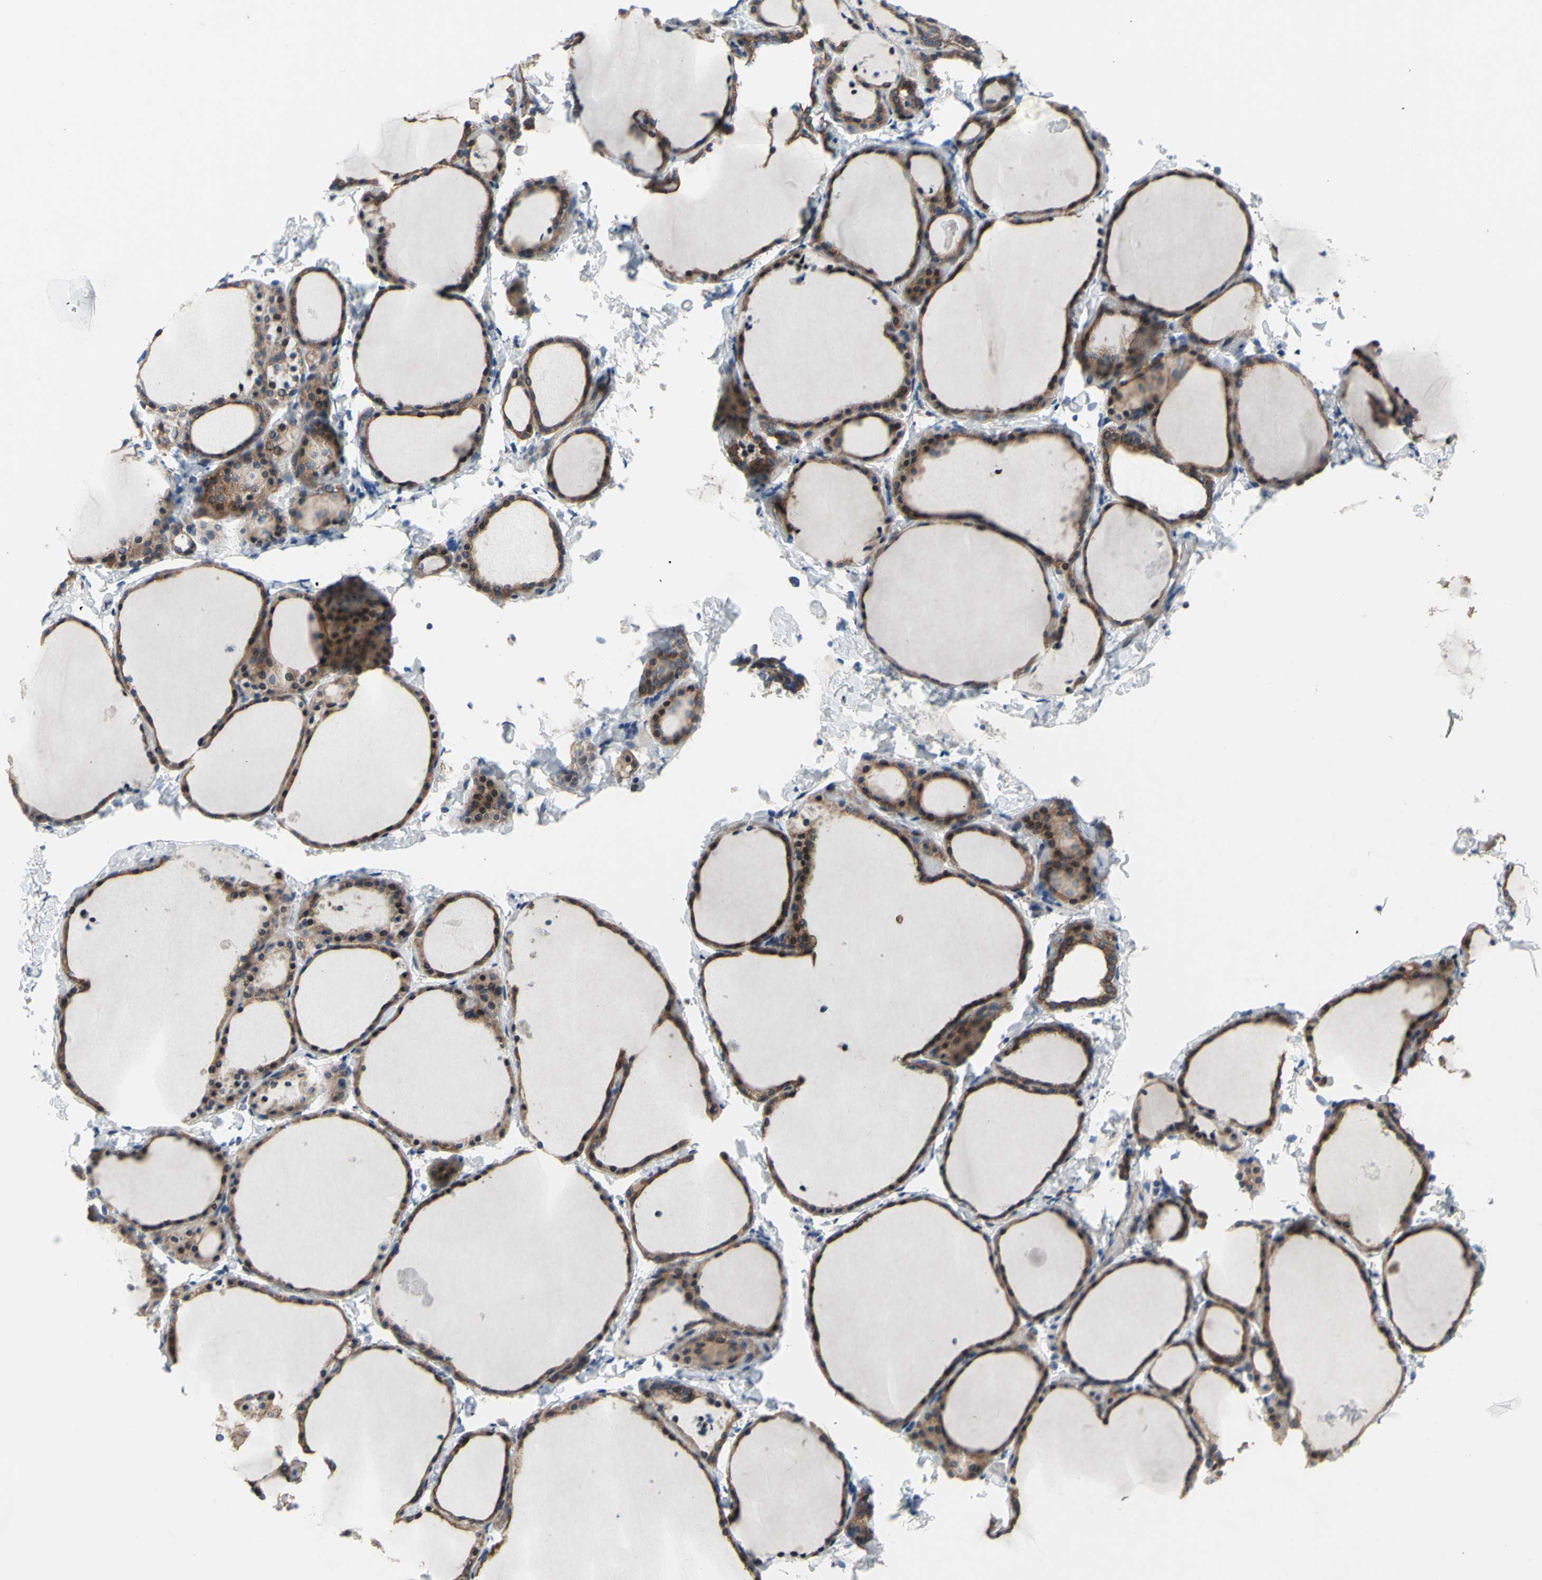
{"staining": {"intensity": "strong", "quantity": ">75%", "location": "cytoplasmic/membranous"}, "tissue": "thyroid gland", "cell_type": "Glandular cells", "image_type": "normal", "snomed": [{"axis": "morphology", "description": "Normal tissue, NOS"}, {"axis": "morphology", "description": "Papillary adenocarcinoma, NOS"}, {"axis": "topography", "description": "Thyroid gland"}], "caption": "This histopathology image demonstrates unremarkable thyroid gland stained with immunohistochemistry (IHC) to label a protein in brown. The cytoplasmic/membranous of glandular cells show strong positivity for the protein. Nuclei are counter-stained blue.", "gene": "GRAMD2B", "patient": {"sex": "female", "age": 30}}